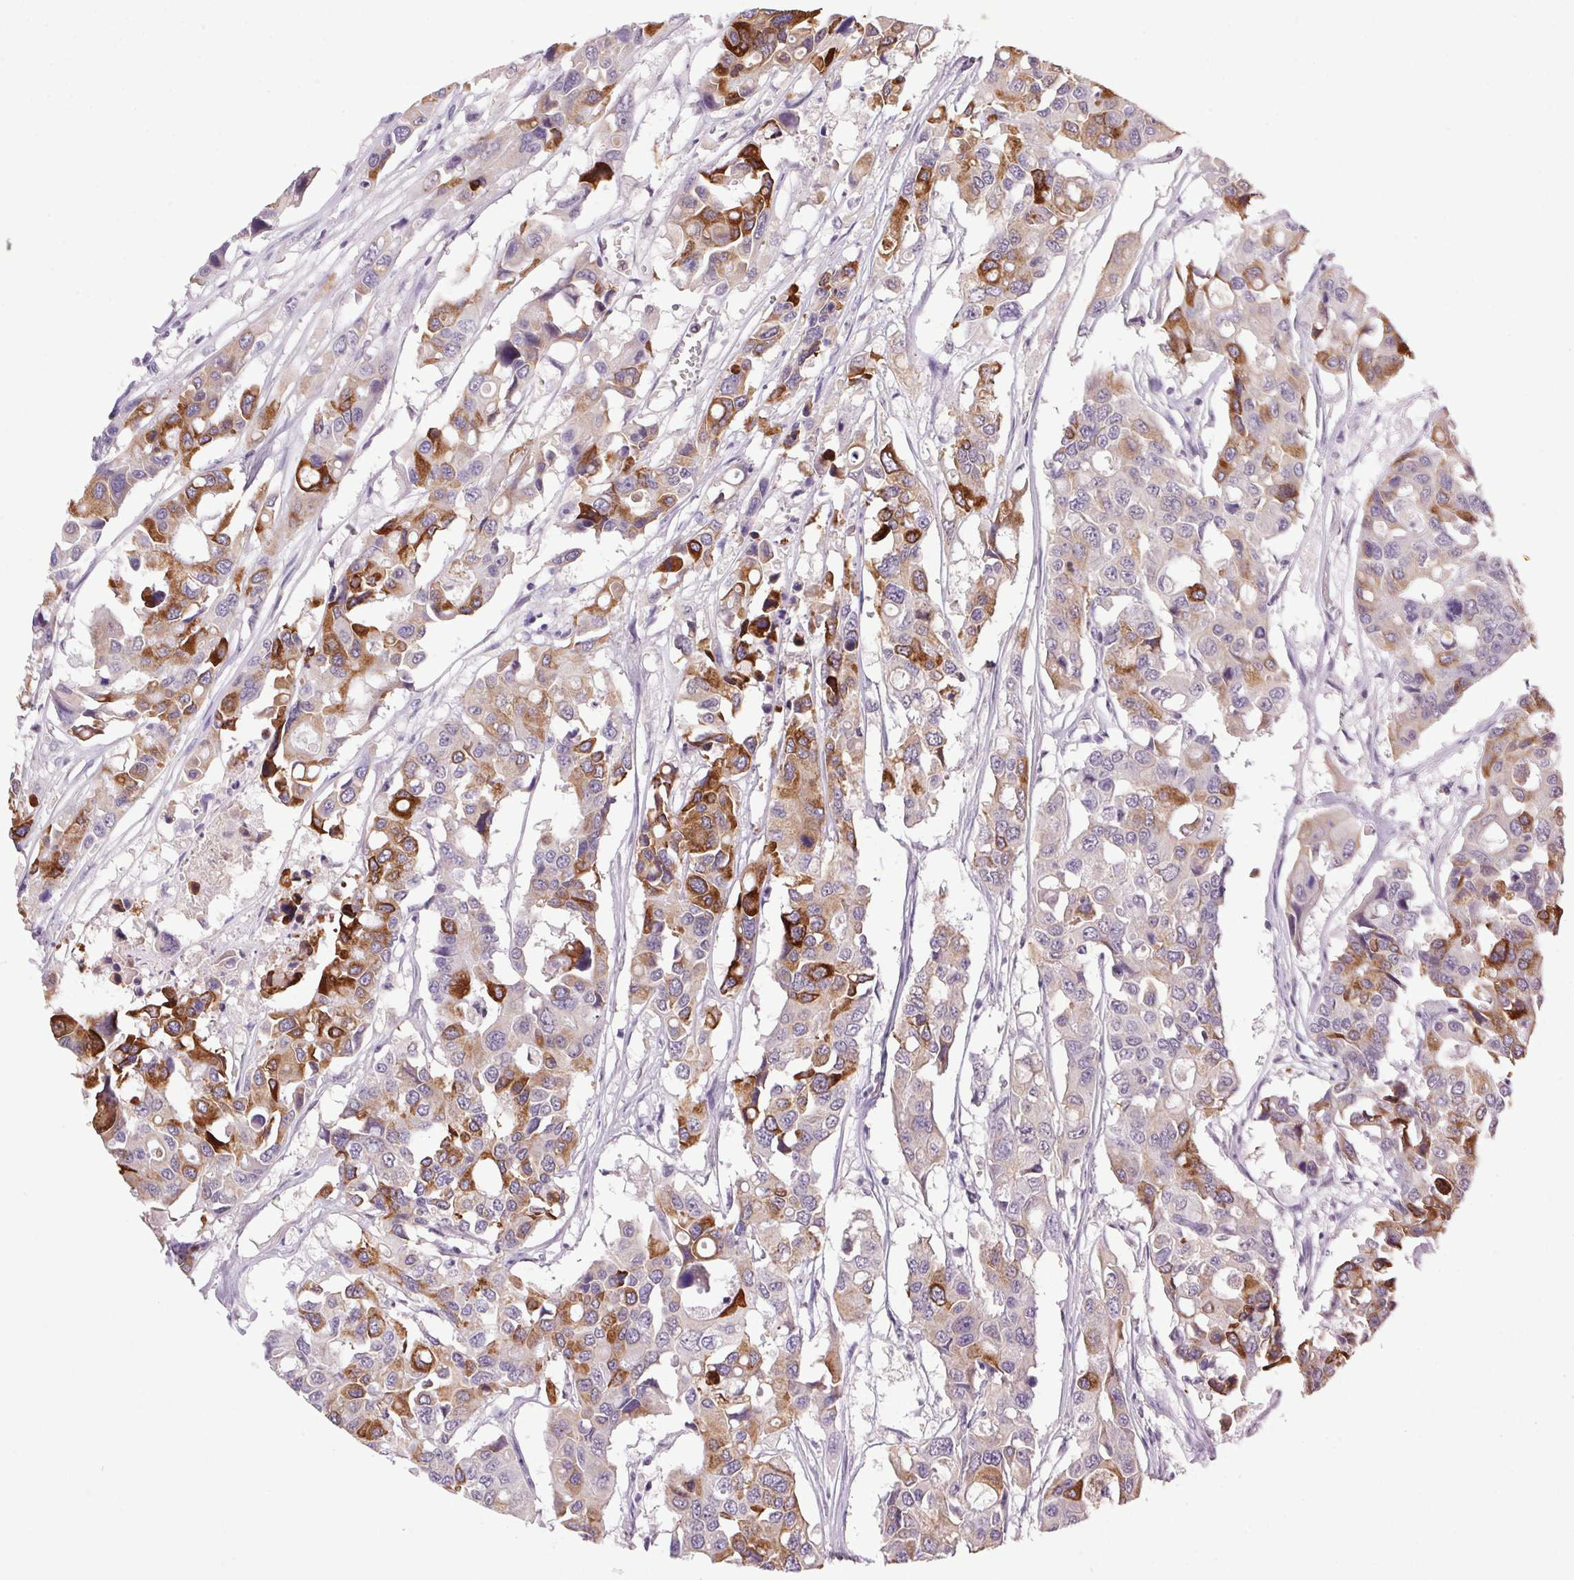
{"staining": {"intensity": "moderate", "quantity": "25%-75%", "location": "cytoplasmic/membranous"}, "tissue": "colorectal cancer", "cell_type": "Tumor cells", "image_type": "cancer", "snomed": [{"axis": "morphology", "description": "Adenocarcinoma, NOS"}, {"axis": "topography", "description": "Colon"}], "caption": "Colorectal cancer (adenocarcinoma) stained for a protein exhibits moderate cytoplasmic/membranous positivity in tumor cells.", "gene": "TRDN", "patient": {"sex": "male", "age": 77}}